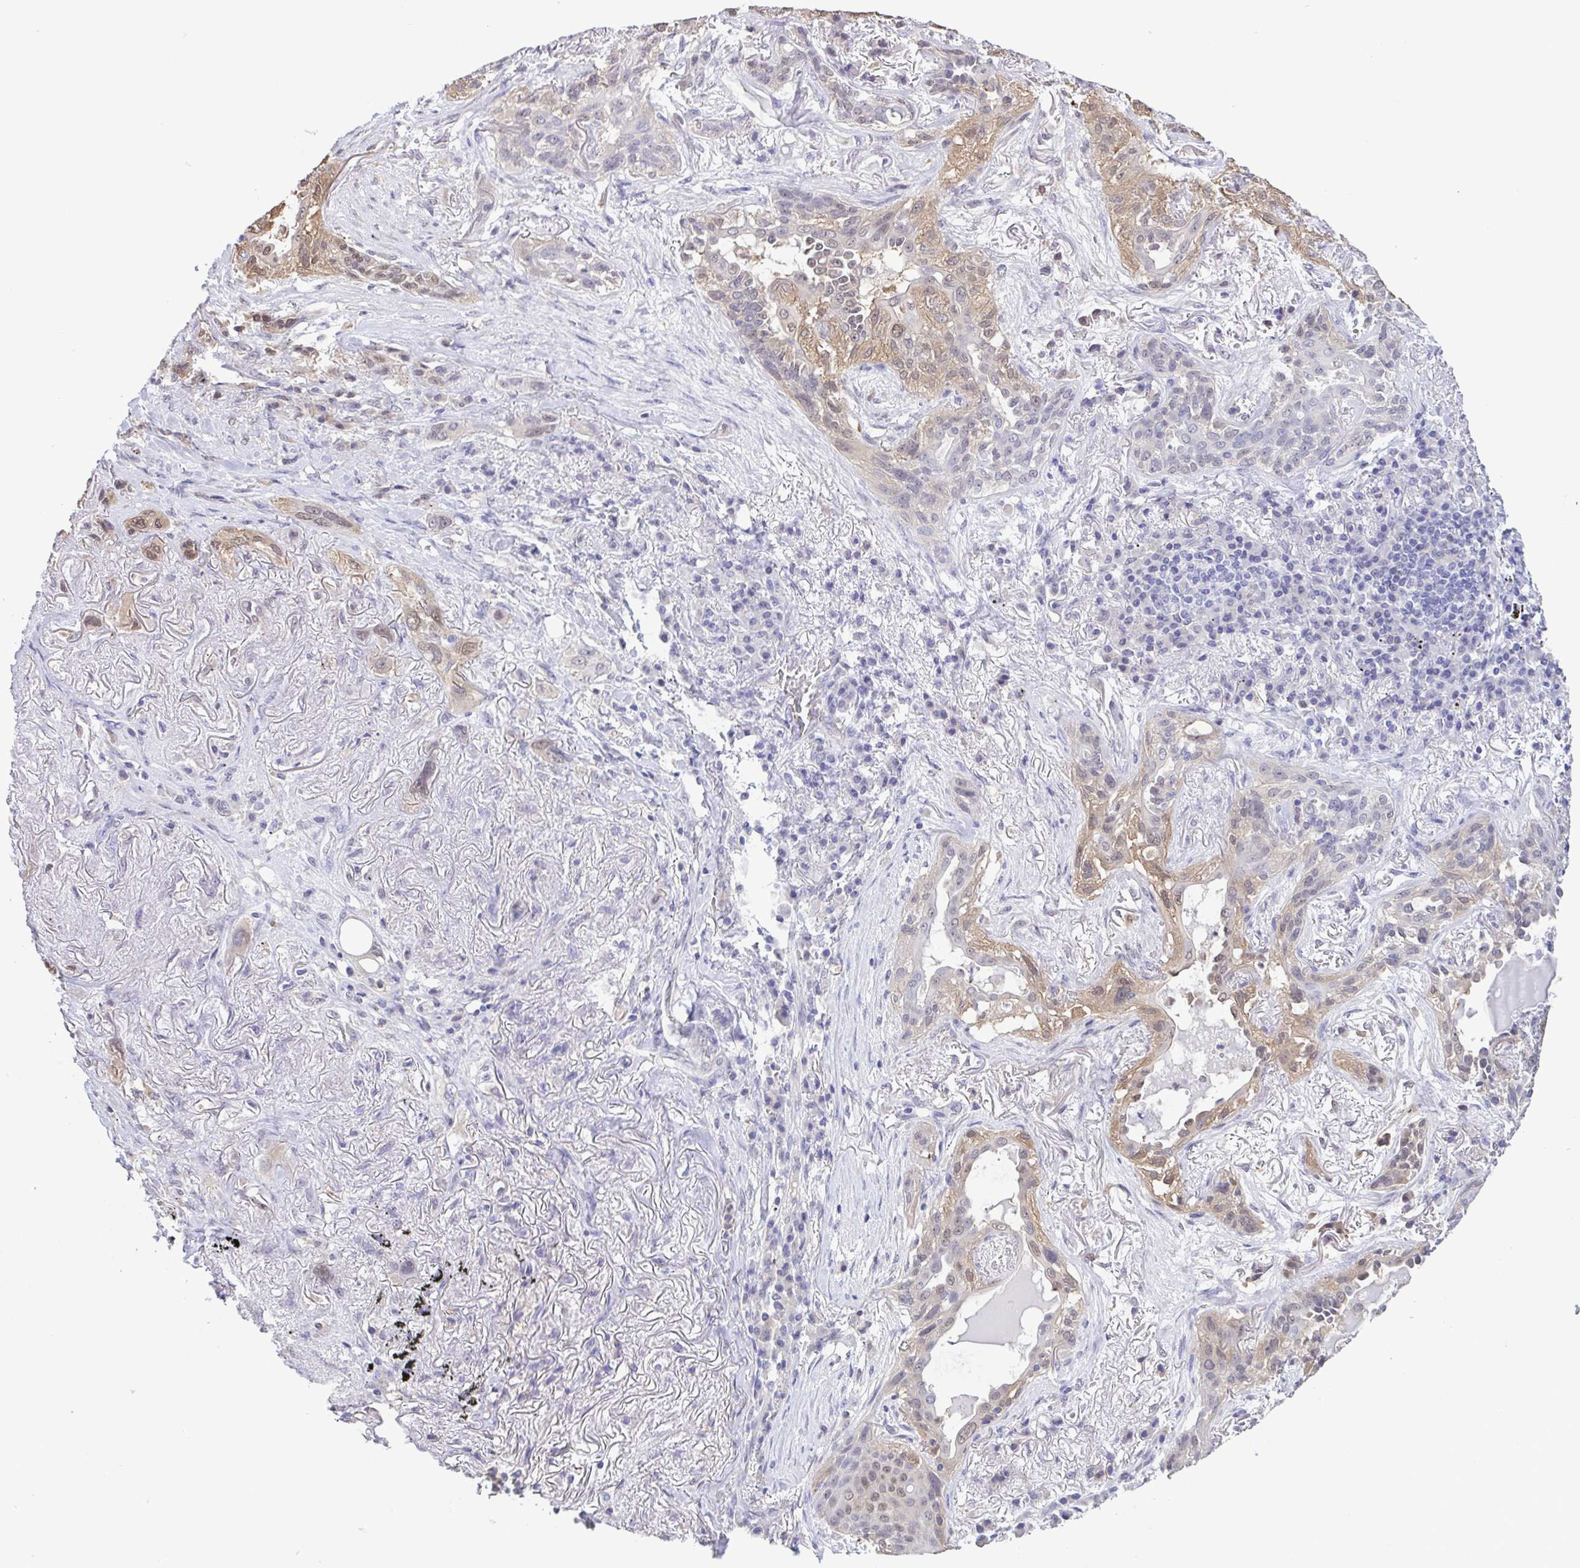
{"staining": {"intensity": "weak", "quantity": "25%-75%", "location": "cytoplasmic/membranous,nuclear"}, "tissue": "lung cancer", "cell_type": "Tumor cells", "image_type": "cancer", "snomed": [{"axis": "morphology", "description": "Squamous cell carcinoma, NOS"}, {"axis": "topography", "description": "Lung"}], "caption": "Lung cancer stained with DAB (3,3'-diaminobenzidine) immunohistochemistry (IHC) demonstrates low levels of weak cytoplasmic/membranous and nuclear positivity in approximately 25%-75% of tumor cells.", "gene": "LDHC", "patient": {"sex": "female", "age": 70}}